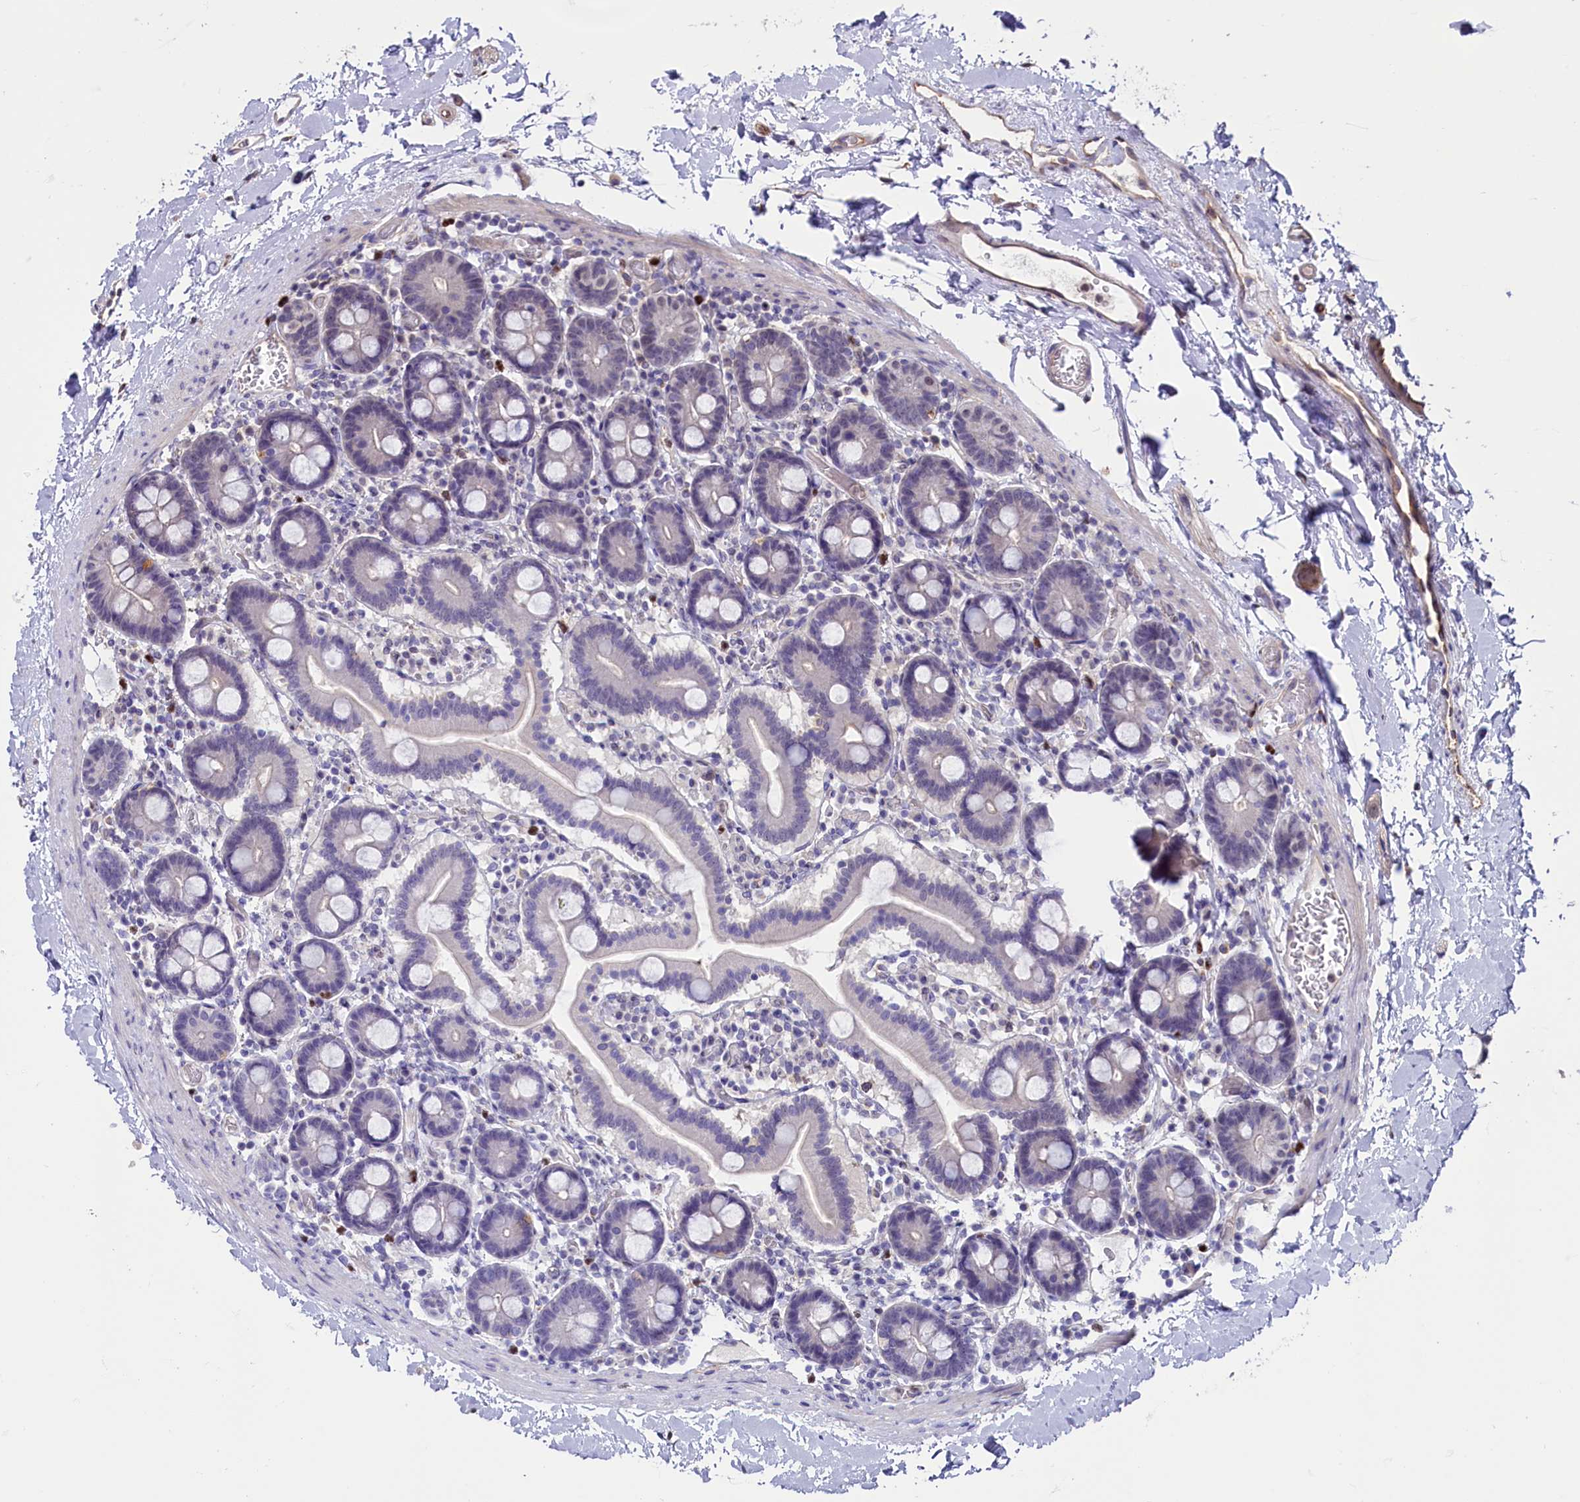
{"staining": {"intensity": "moderate", "quantity": "<25%", "location": "cytoplasmic/membranous"}, "tissue": "duodenum", "cell_type": "Glandular cells", "image_type": "normal", "snomed": [{"axis": "morphology", "description": "Normal tissue, NOS"}, {"axis": "topography", "description": "Duodenum"}], "caption": "The photomicrograph demonstrates staining of normal duodenum, revealing moderate cytoplasmic/membranous protein positivity (brown color) within glandular cells.", "gene": "PDILT", "patient": {"sex": "male", "age": 55}}